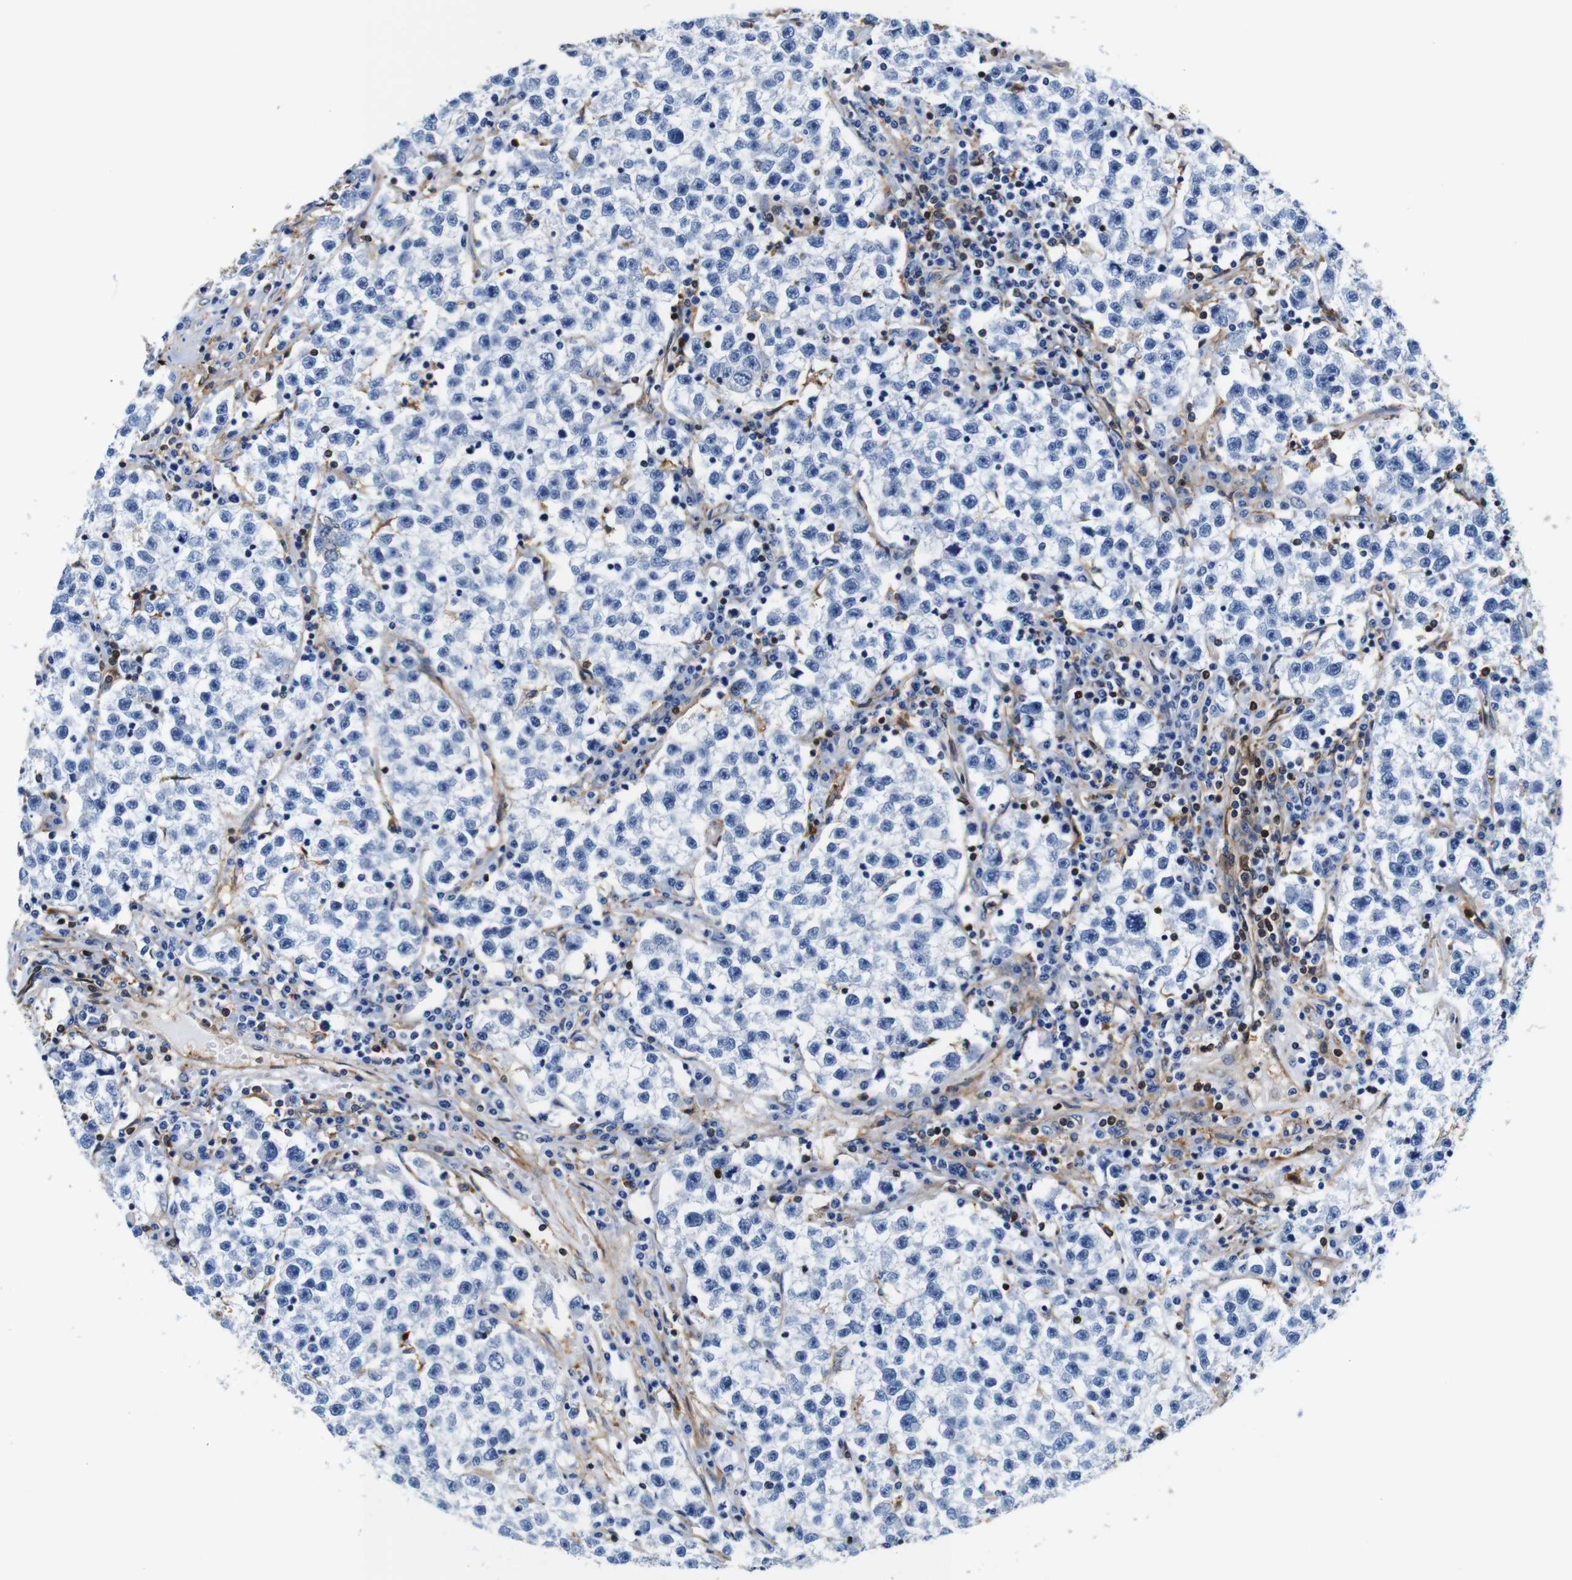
{"staining": {"intensity": "negative", "quantity": "none", "location": "none"}, "tissue": "testis cancer", "cell_type": "Tumor cells", "image_type": "cancer", "snomed": [{"axis": "morphology", "description": "Seminoma, NOS"}, {"axis": "topography", "description": "Testis"}], "caption": "Immunohistochemical staining of human testis seminoma displays no significant expression in tumor cells. (Stains: DAB (3,3'-diaminobenzidine) immunohistochemistry with hematoxylin counter stain, Microscopy: brightfield microscopy at high magnification).", "gene": "ANXA1", "patient": {"sex": "male", "age": 22}}